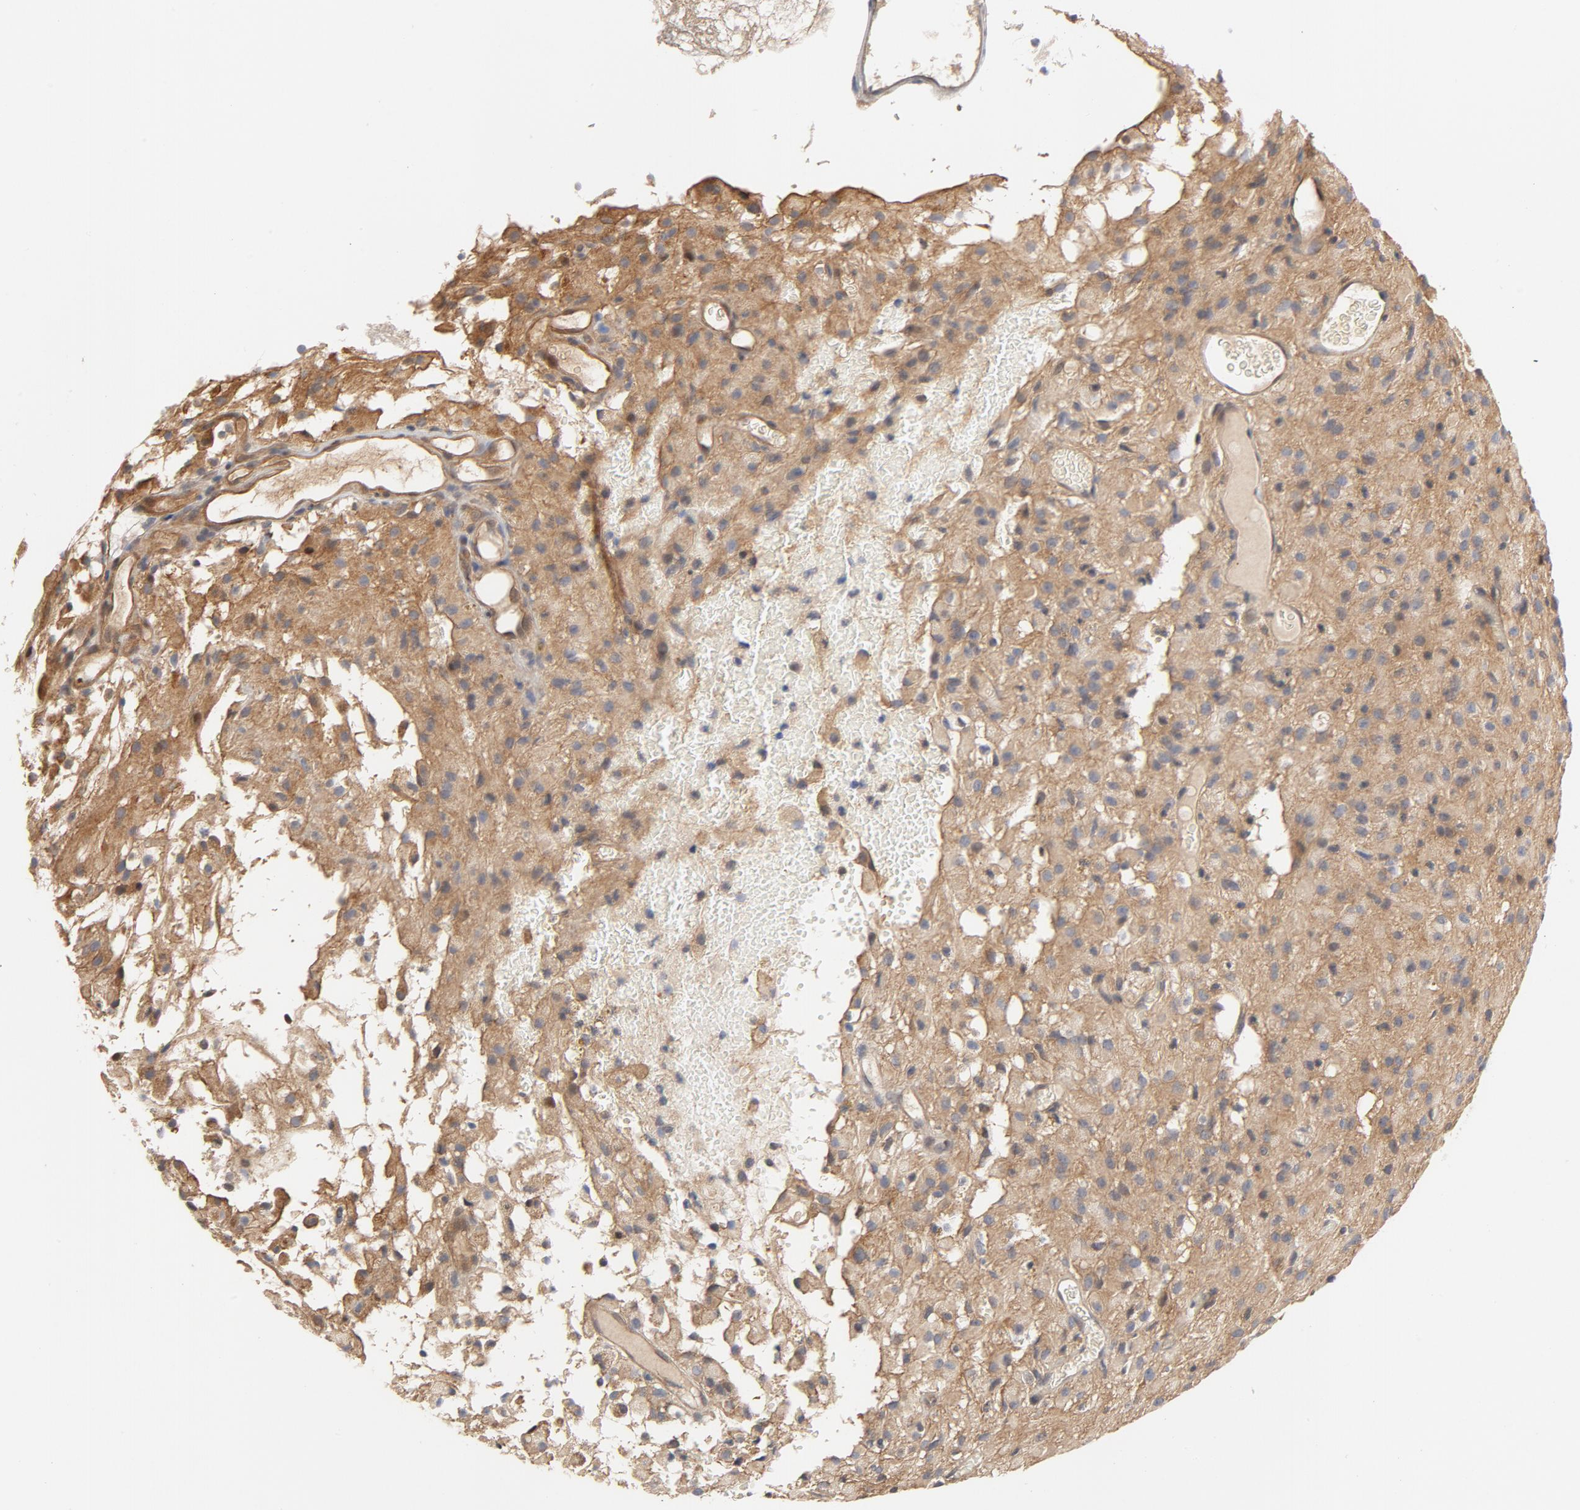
{"staining": {"intensity": "negative", "quantity": "none", "location": "none"}, "tissue": "glioma", "cell_type": "Tumor cells", "image_type": "cancer", "snomed": [{"axis": "morphology", "description": "Glioma, malignant, High grade"}, {"axis": "topography", "description": "Brain"}], "caption": "This photomicrograph is of malignant glioma (high-grade) stained with immunohistochemistry to label a protein in brown with the nuclei are counter-stained blue. There is no expression in tumor cells.", "gene": "PITPNM2", "patient": {"sex": "female", "age": 59}}